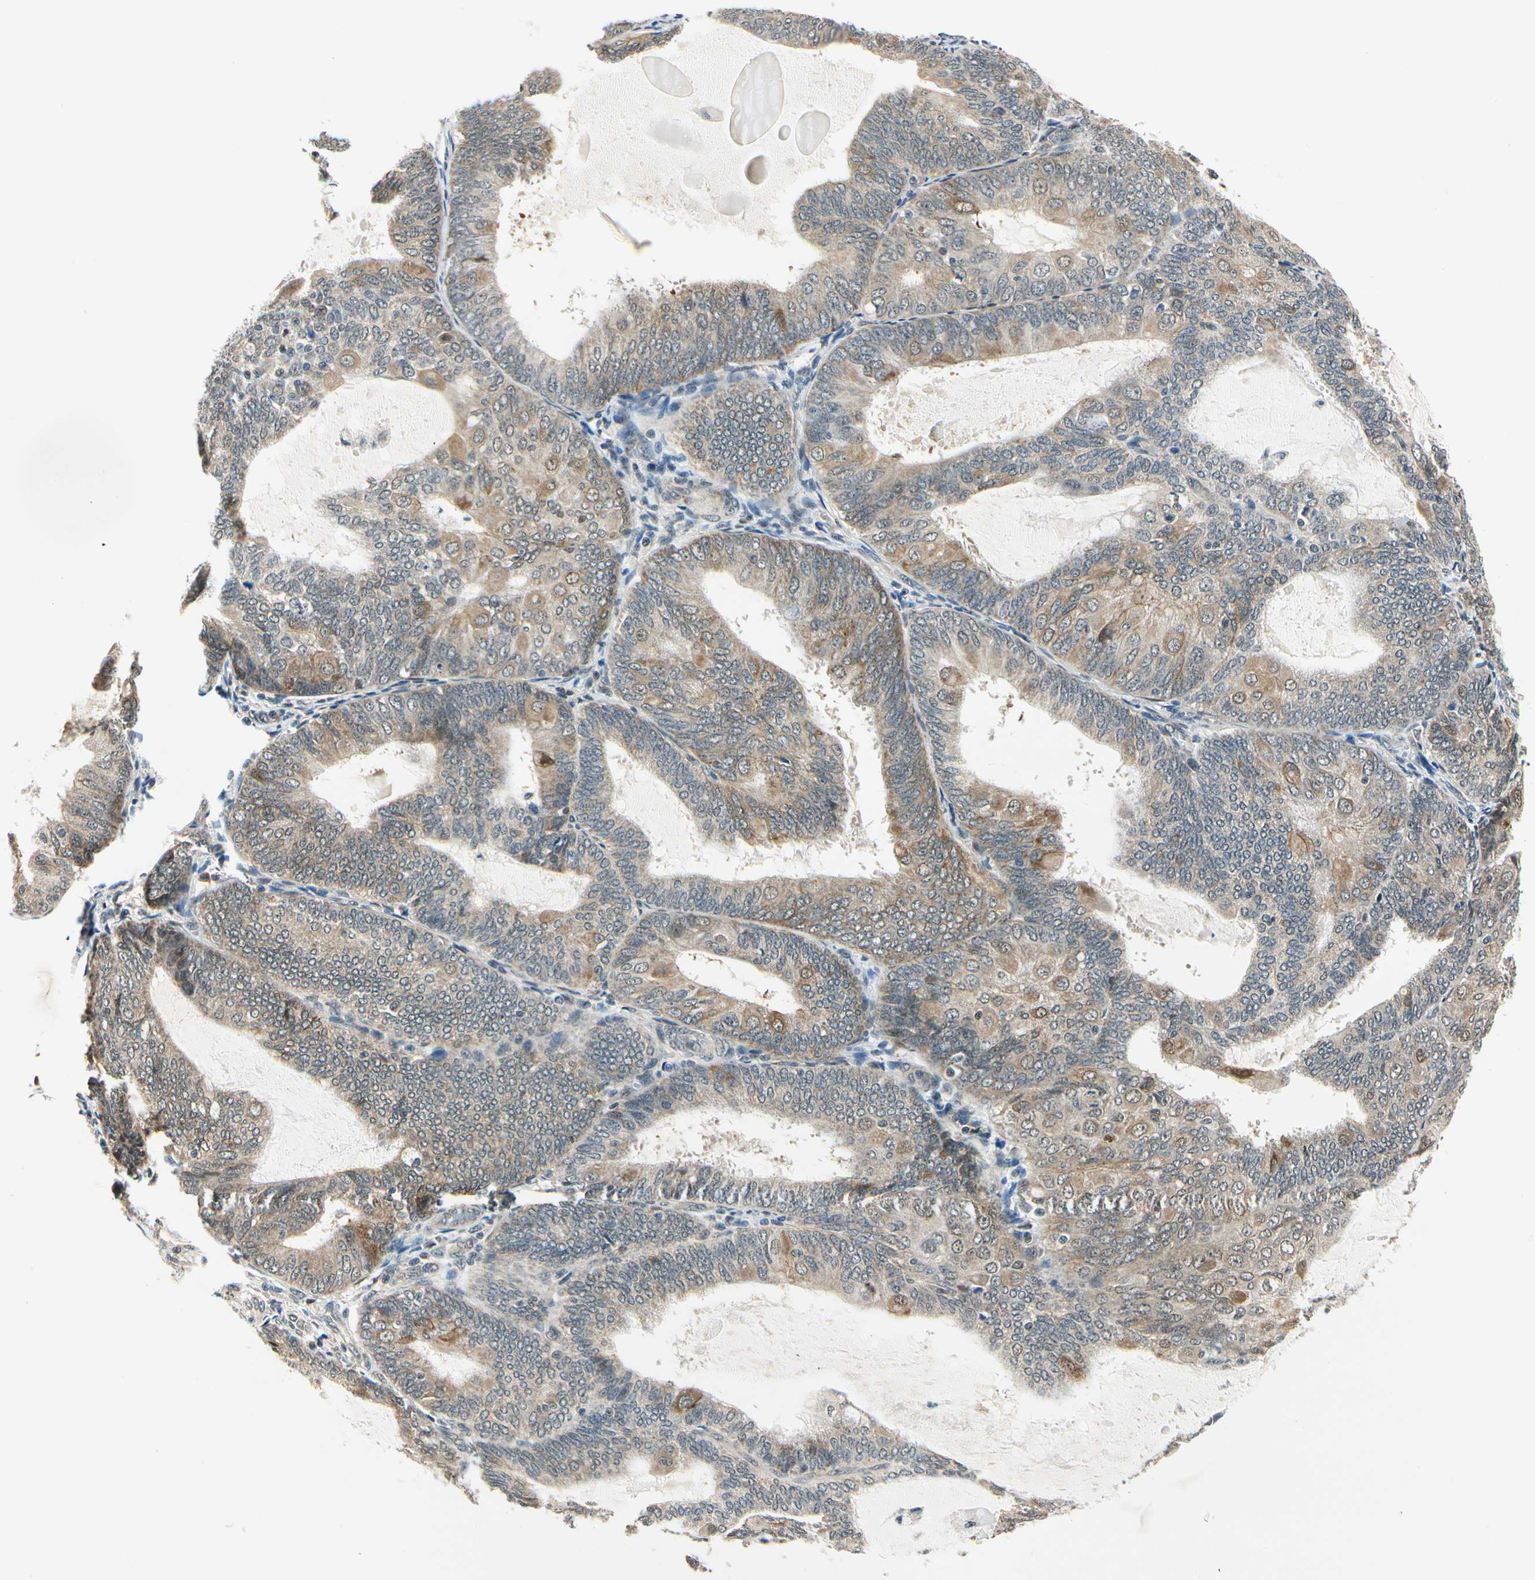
{"staining": {"intensity": "strong", "quantity": "25%-75%", "location": "cytoplasmic/membranous"}, "tissue": "endometrial cancer", "cell_type": "Tumor cells", "image_type": "cancer", "snomed": [{"axis": "morphology", "description": "Adenocarcinoma, NOS"}, {"axis": "topography", "description": "Endometrium"}], "caption": "High-magnification brightfield microscopy of adenocarcinoma (endometrial) stained with DAB (3,3'-diaminobenzidine) (brown) and counterstained with hematoxylin (blue). tumor cells exhibit strong cytoplasmic/membranous expression is seen in approximately25%-75% of cells.", "gene": "PDK2", "patient": {"sex": "female", "age": 81}}